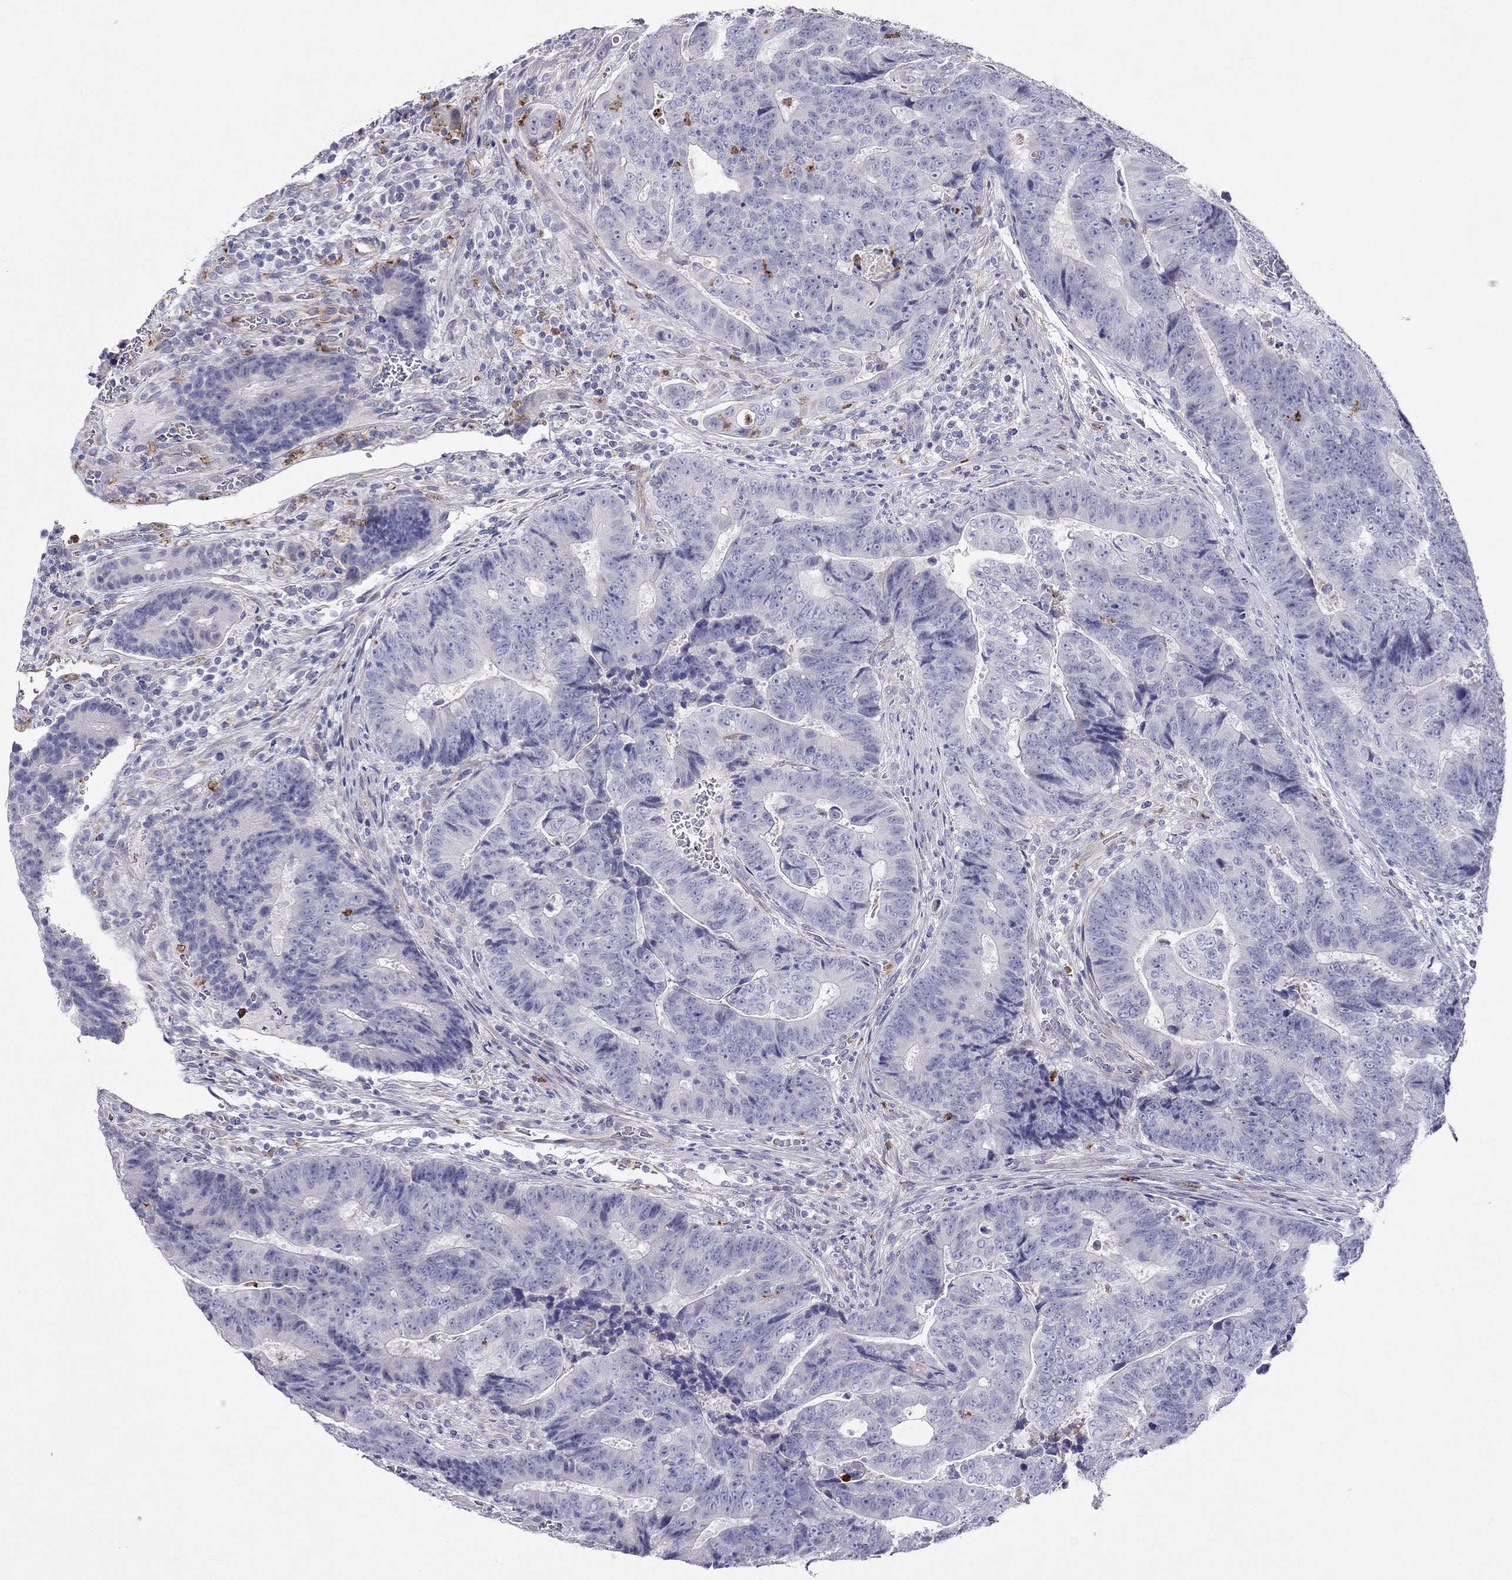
{"staining": {"intensity": "negative", "quantity": "none", "location": "none"}, "tissue": "colorectal cancer", "cell_type": "Tumor cells", "image_type": "cancer", "snomed": [{"axis": "morphology", "description": "Adenocarcinoma, NOS"}, {"axis": "topography", "description": "Colon"}], "caption": "High magnification brightfield microscopy of adenocarcinoma (colorectal) stained with DAB (brown) and counterstained with hematoxylin (blue): tumor cells show no significant expression.", "gene": "SPINT4", "patient": {"sex": "female", "age": 48}}